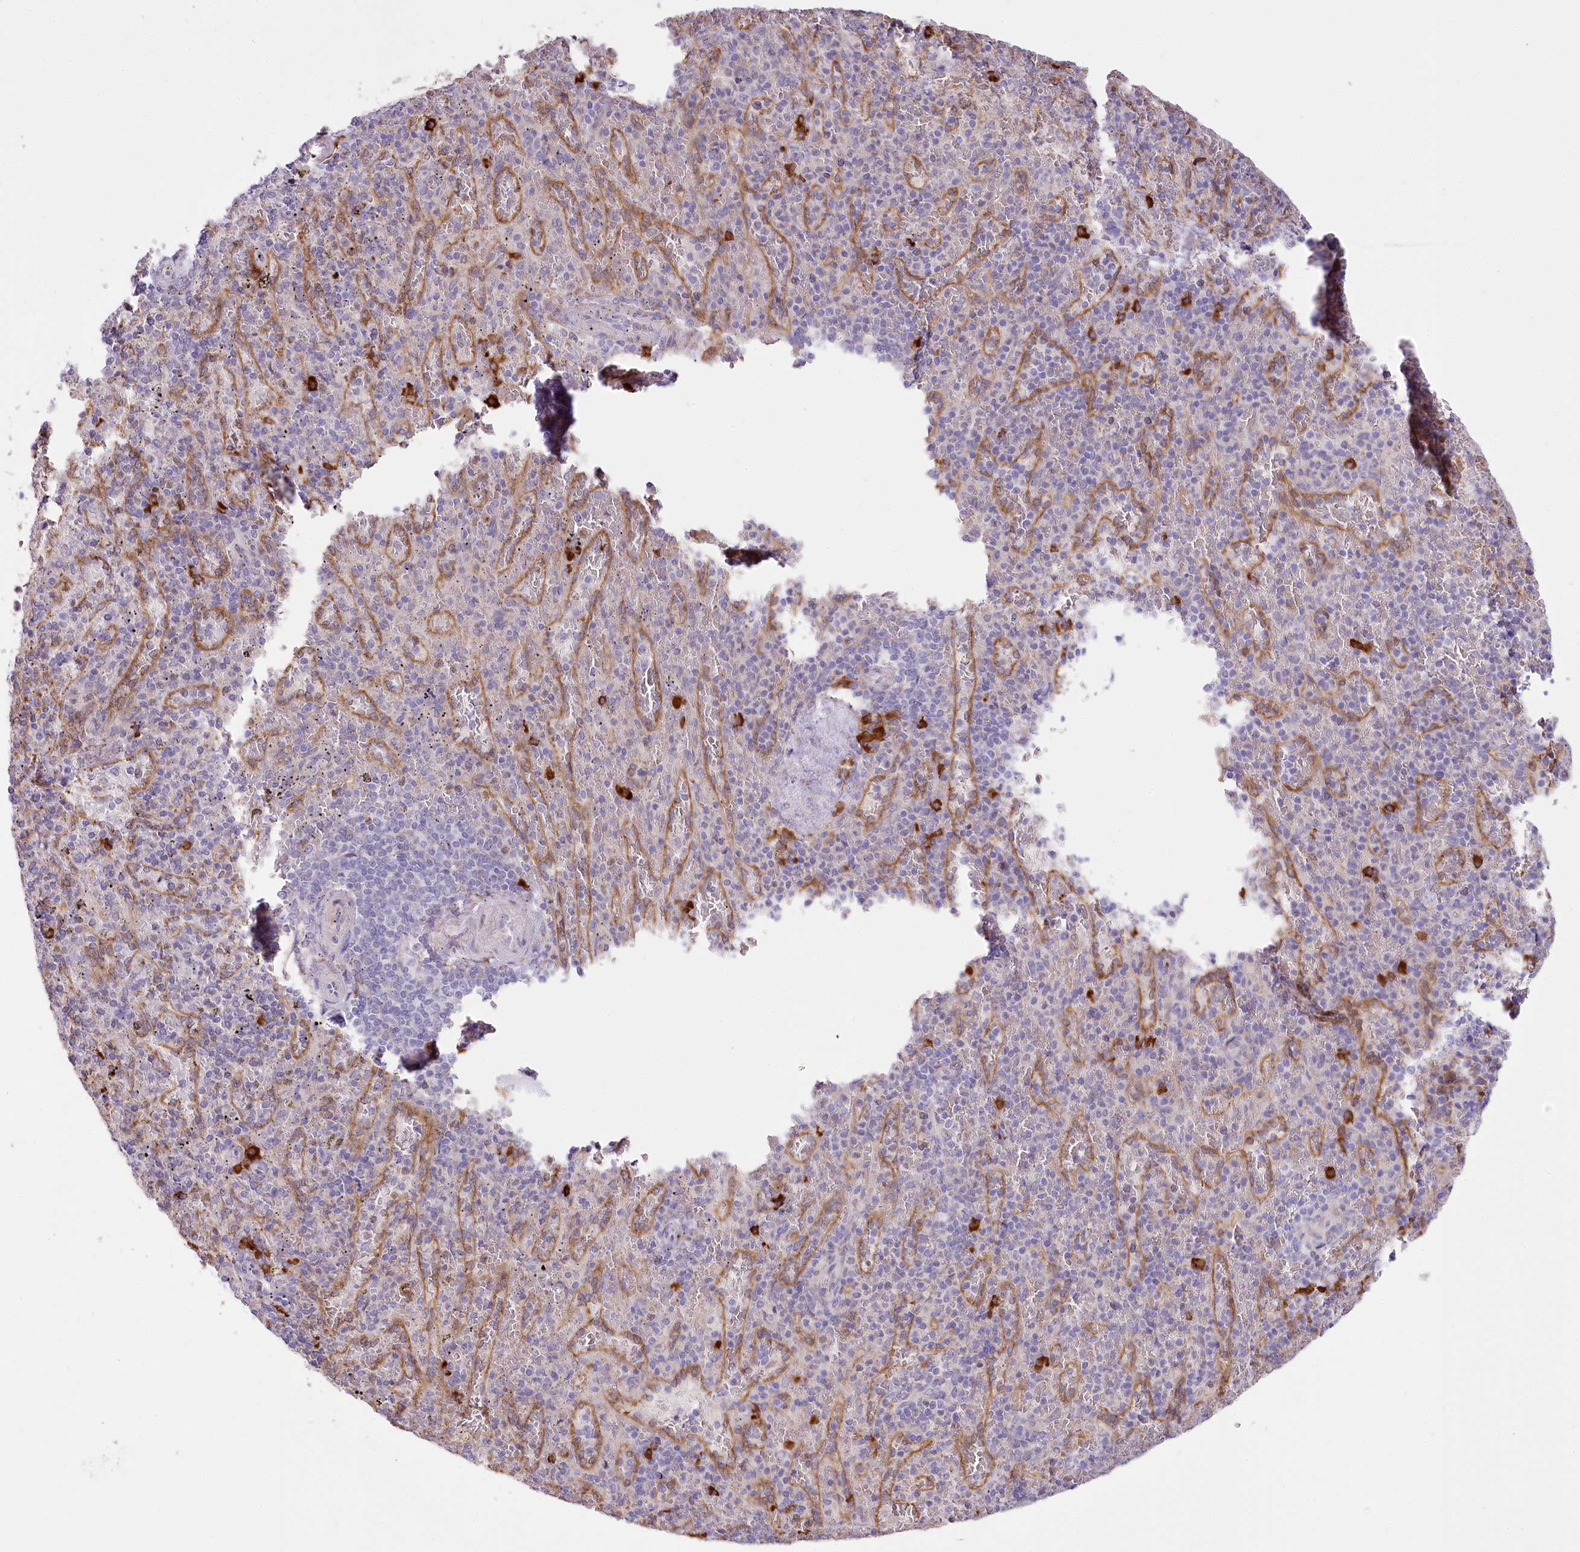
{"staining": {"intensity": "negative", "quantity": "none", "location": "none"}, "tissue": "spleen", "cell_type": "Cells in red pulp", "image_type": "normal", "snomed": [{"axis": "morphology", "description": "Normal tissue, NOS"}, {"axis": "topography", "description": "Spleen"}], "caption": "The image demonstrates no staining of cells in red pulp in normal spleen.", "gene": "NCKAP5", "patient": {"sex": "male", "age": 82}}